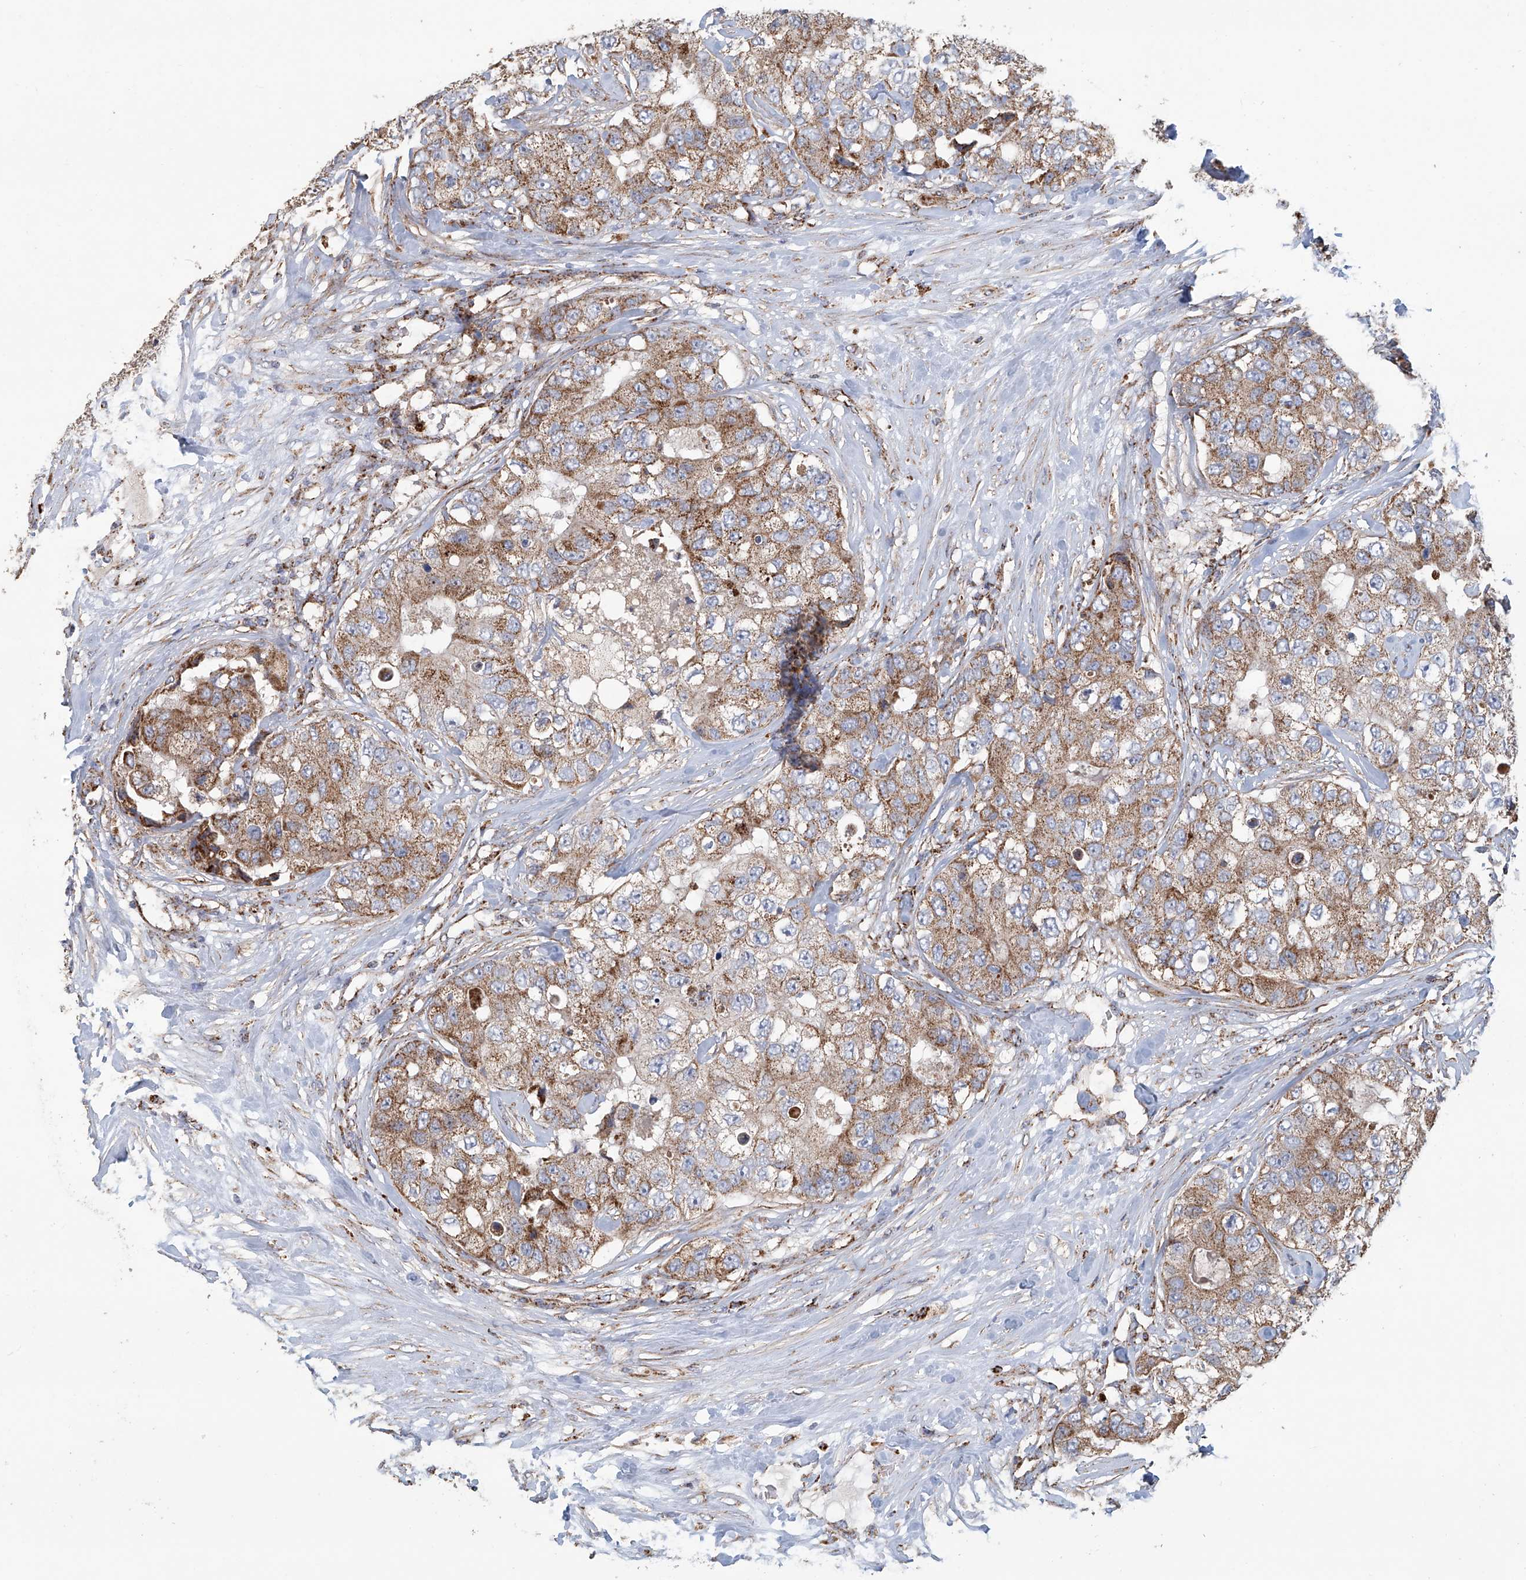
{"staining": {"intensity": "moderate", "quantity": ">75%", "location": "cytoplasmic/membranous"}, "tissue": "breast cancer", "cell_type": "Tumor cells", "image_type": "cancer", "snomed": [{"axis": "morphology", "description": "Duct carcinoma"}, {"axis": "topography", "description": "Breast"}], "caption": "Human breast cancer stained with a brown dye demonstrates moderate cytoplasmic/membranous positive staining in approximately >75% of tumor cells.", "gene": "MCL1", "patient": {"sex": "female", "age": 62}}